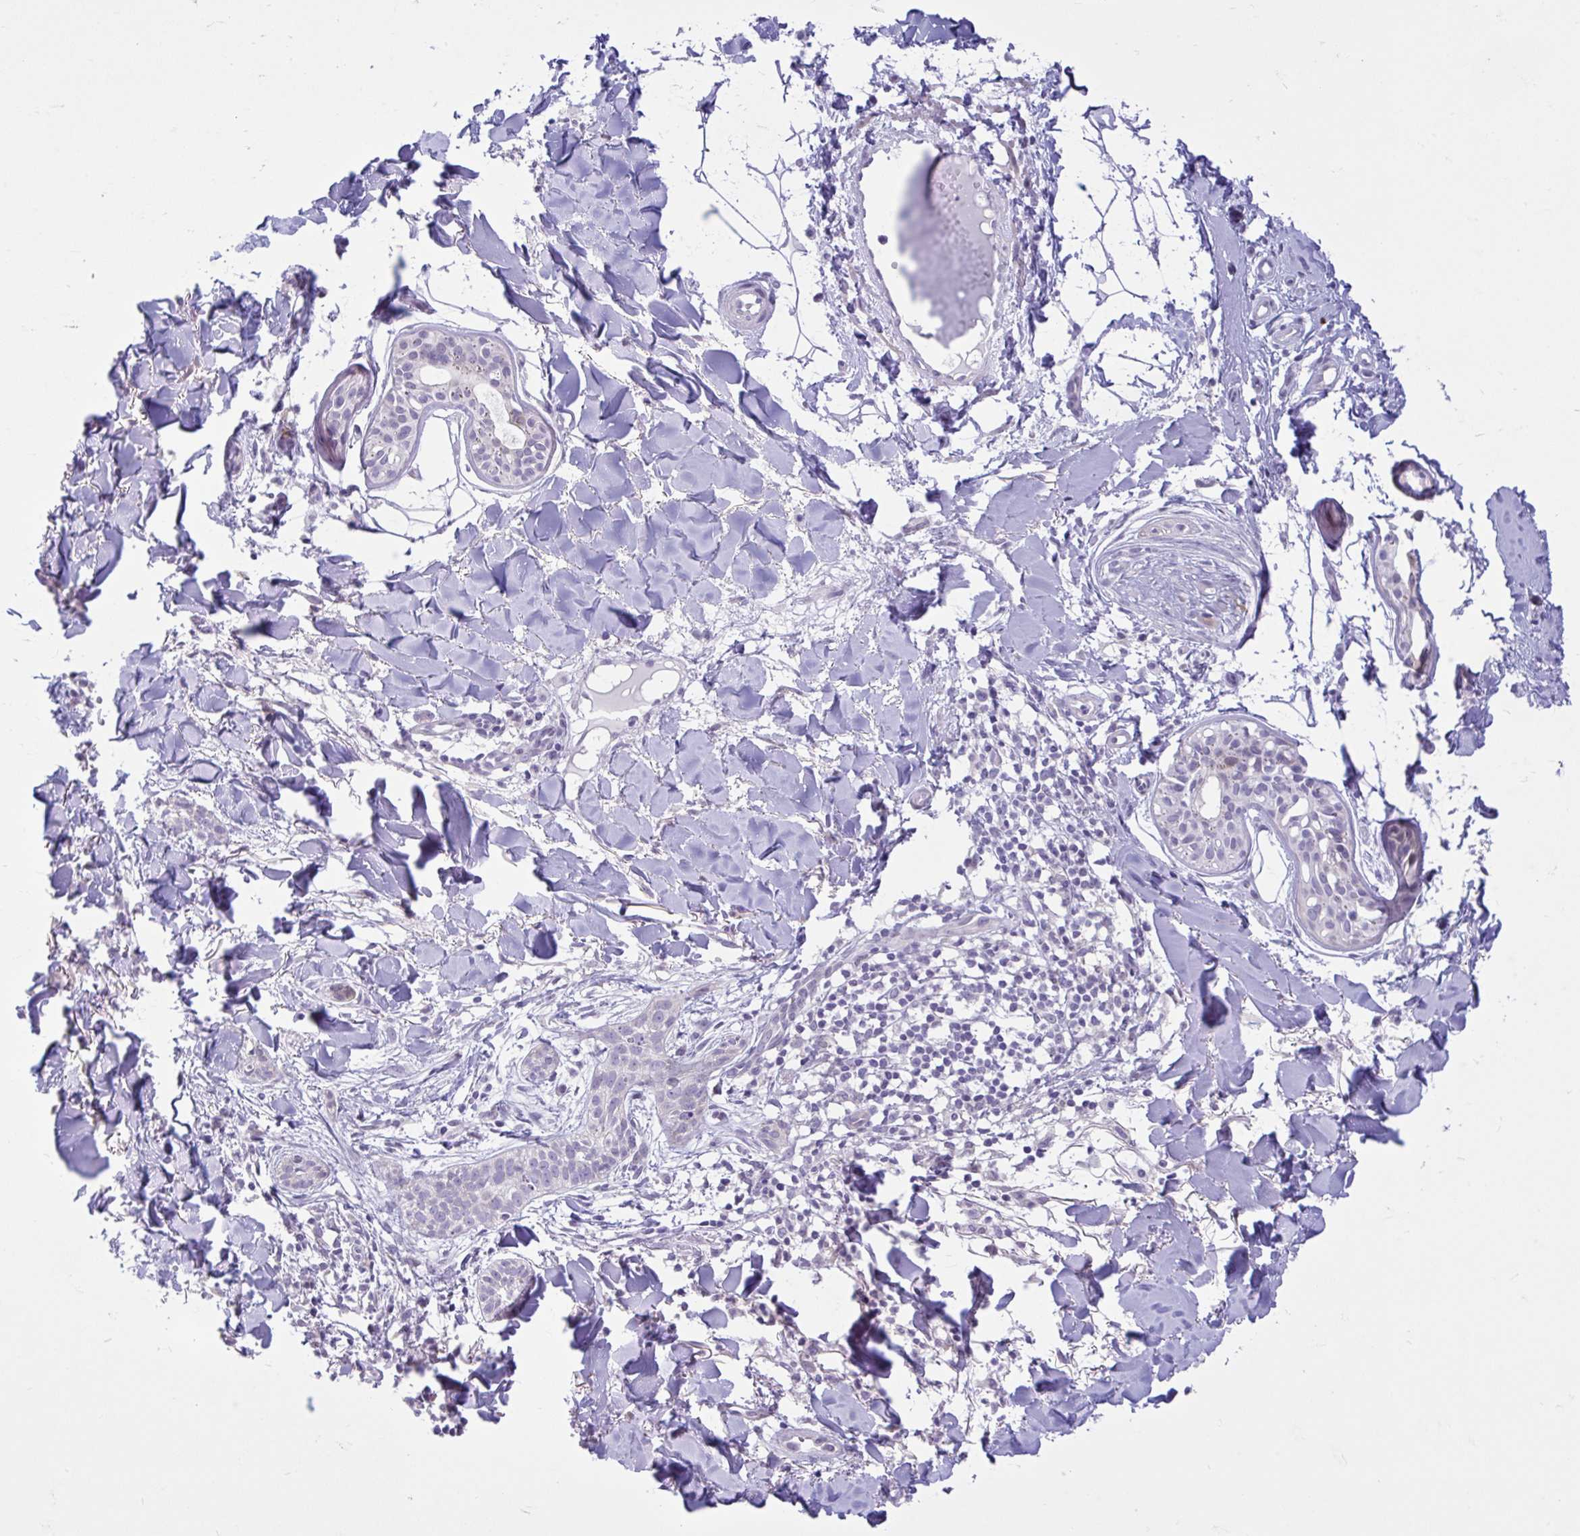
{"staining": {"intensity": "negative", "quantity": "none", "location": "none"}, "tissue": "skin cancer", "cell_type": "Tumor cells", "image_type": "cancer", "snomed": [{"axis": "morphology", "description": "Basal cell carcinoma"}, {"axis": "topography", "description": "Skin"}], "caption": "Immunohistochemistry of skin basal cell carcinoma demonstrates no expression in tumor cells.", "gene": "FAM153A", "patient": {"sex": "male", "age": 52}}